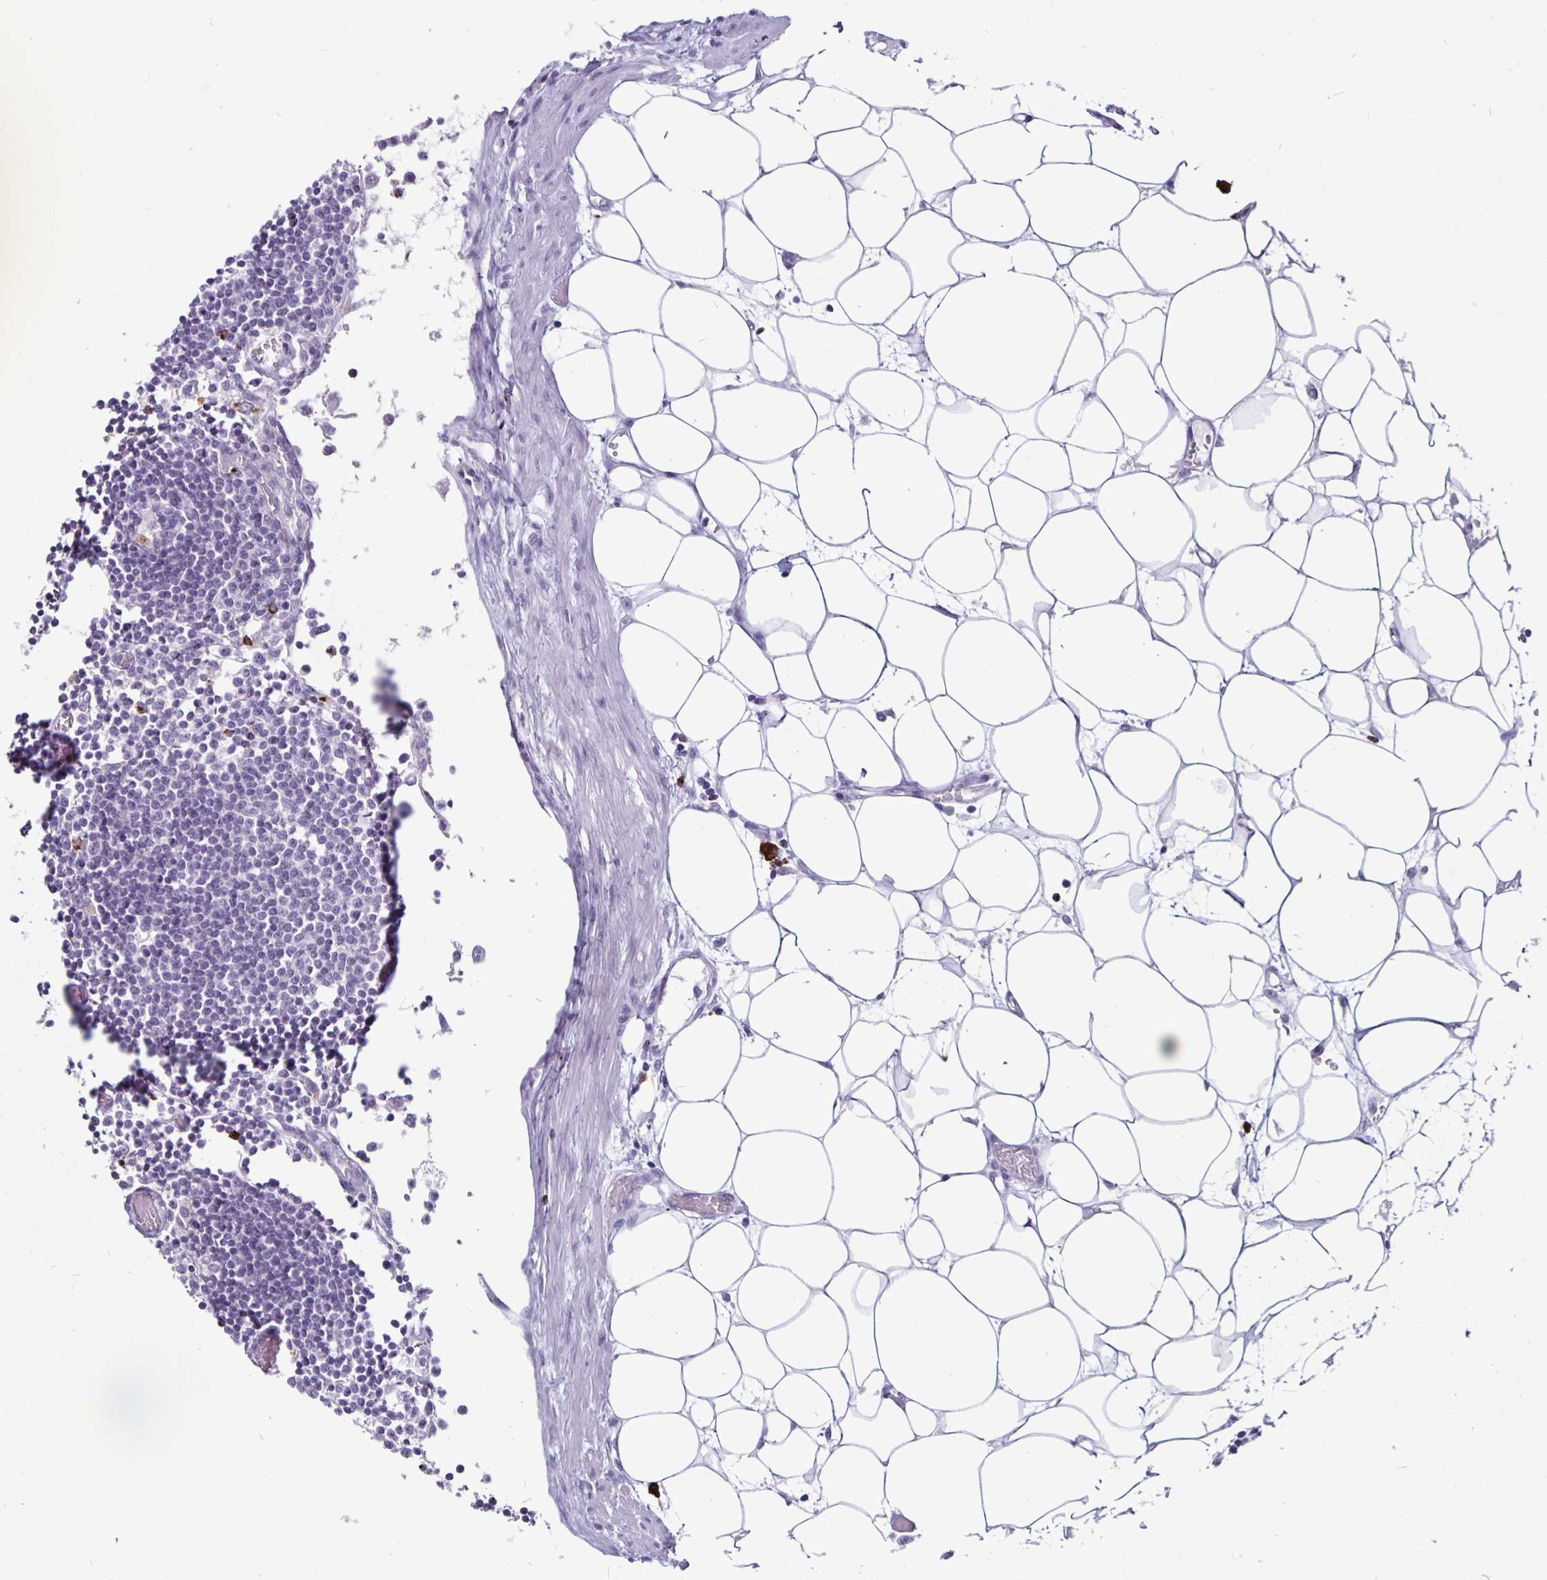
{"staining": {"intensity": "strong", "quantity": "<25%", "location": "cytoplasmic/membranous"}, "tissue": "lymph node", "cell_type": "Germinal center cells", "image_type": "normal", "snomed": [{"axis": "morphology", "description": "Normal tissue, NOS"}, {"axis": "topography", "description": "Lymph node"}], "caption": "About <25% of germinal center cells in normal lymph node exhibit strong cytoplasmic/membranous protein expression as visualized by brown immunohistochemical staining.", "gene": "GZMK", "patient": {"sex": "male", "age": 66}}